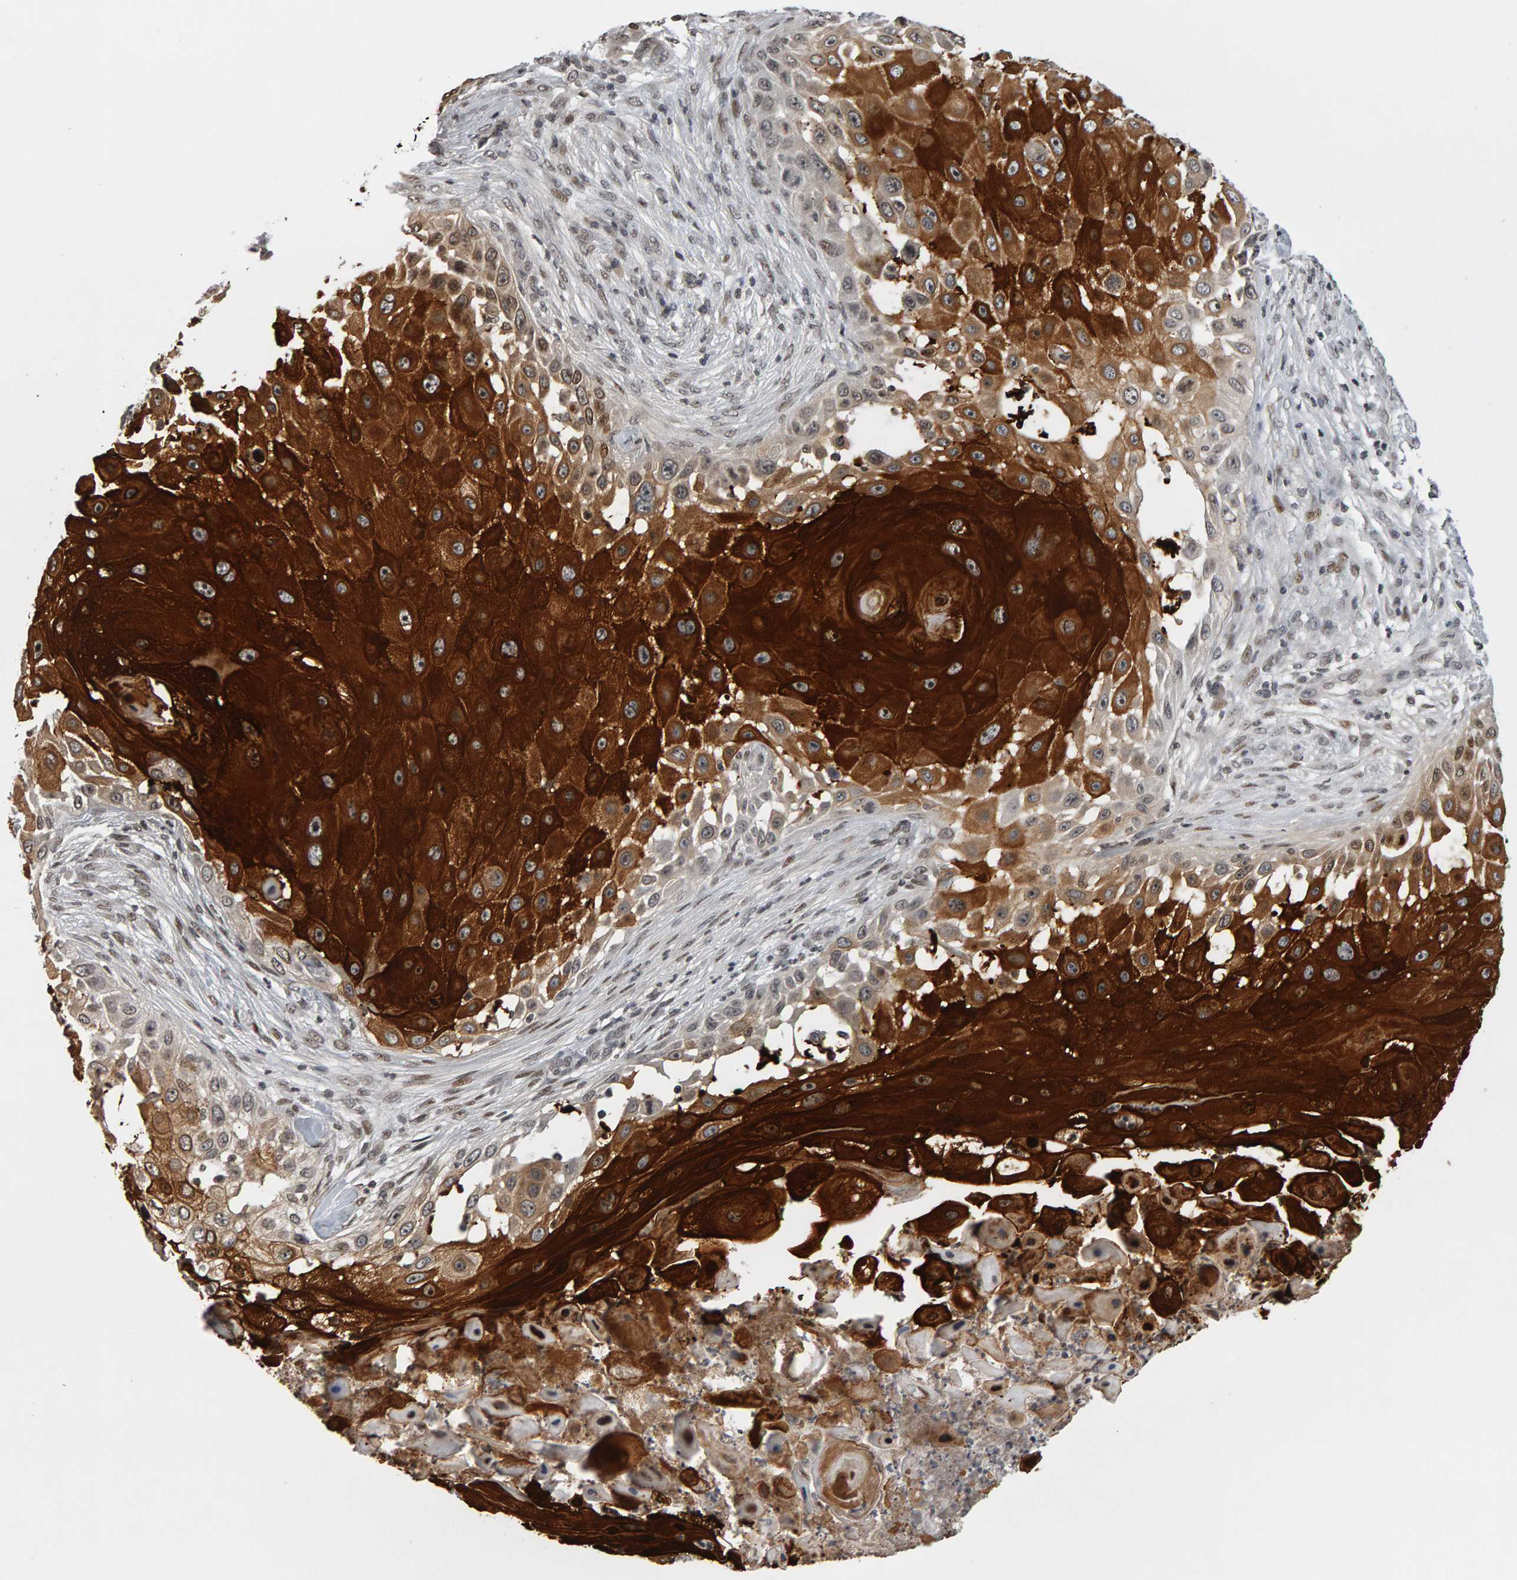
{"staining": {"intensity": "strong", "quantity": ">75%", "location": "cytoplasmic/membranous"}, "tissue": "skin cancer", "cell_type": "Tumor cells", "image_type": "cancer", "snomed": [{"axis": "morphology", "description": "Squamous cell carcinoma, NOS"}, {"axis": "topography", "description": "Skin"}], "caption": "A brown stain labels strong cytoplasmic/membranous staining of a protein in human skin squamous cell carcinoma tumor cells.", "gene": "TRAM1", "patient": {"sex": "female", "age": 44}}